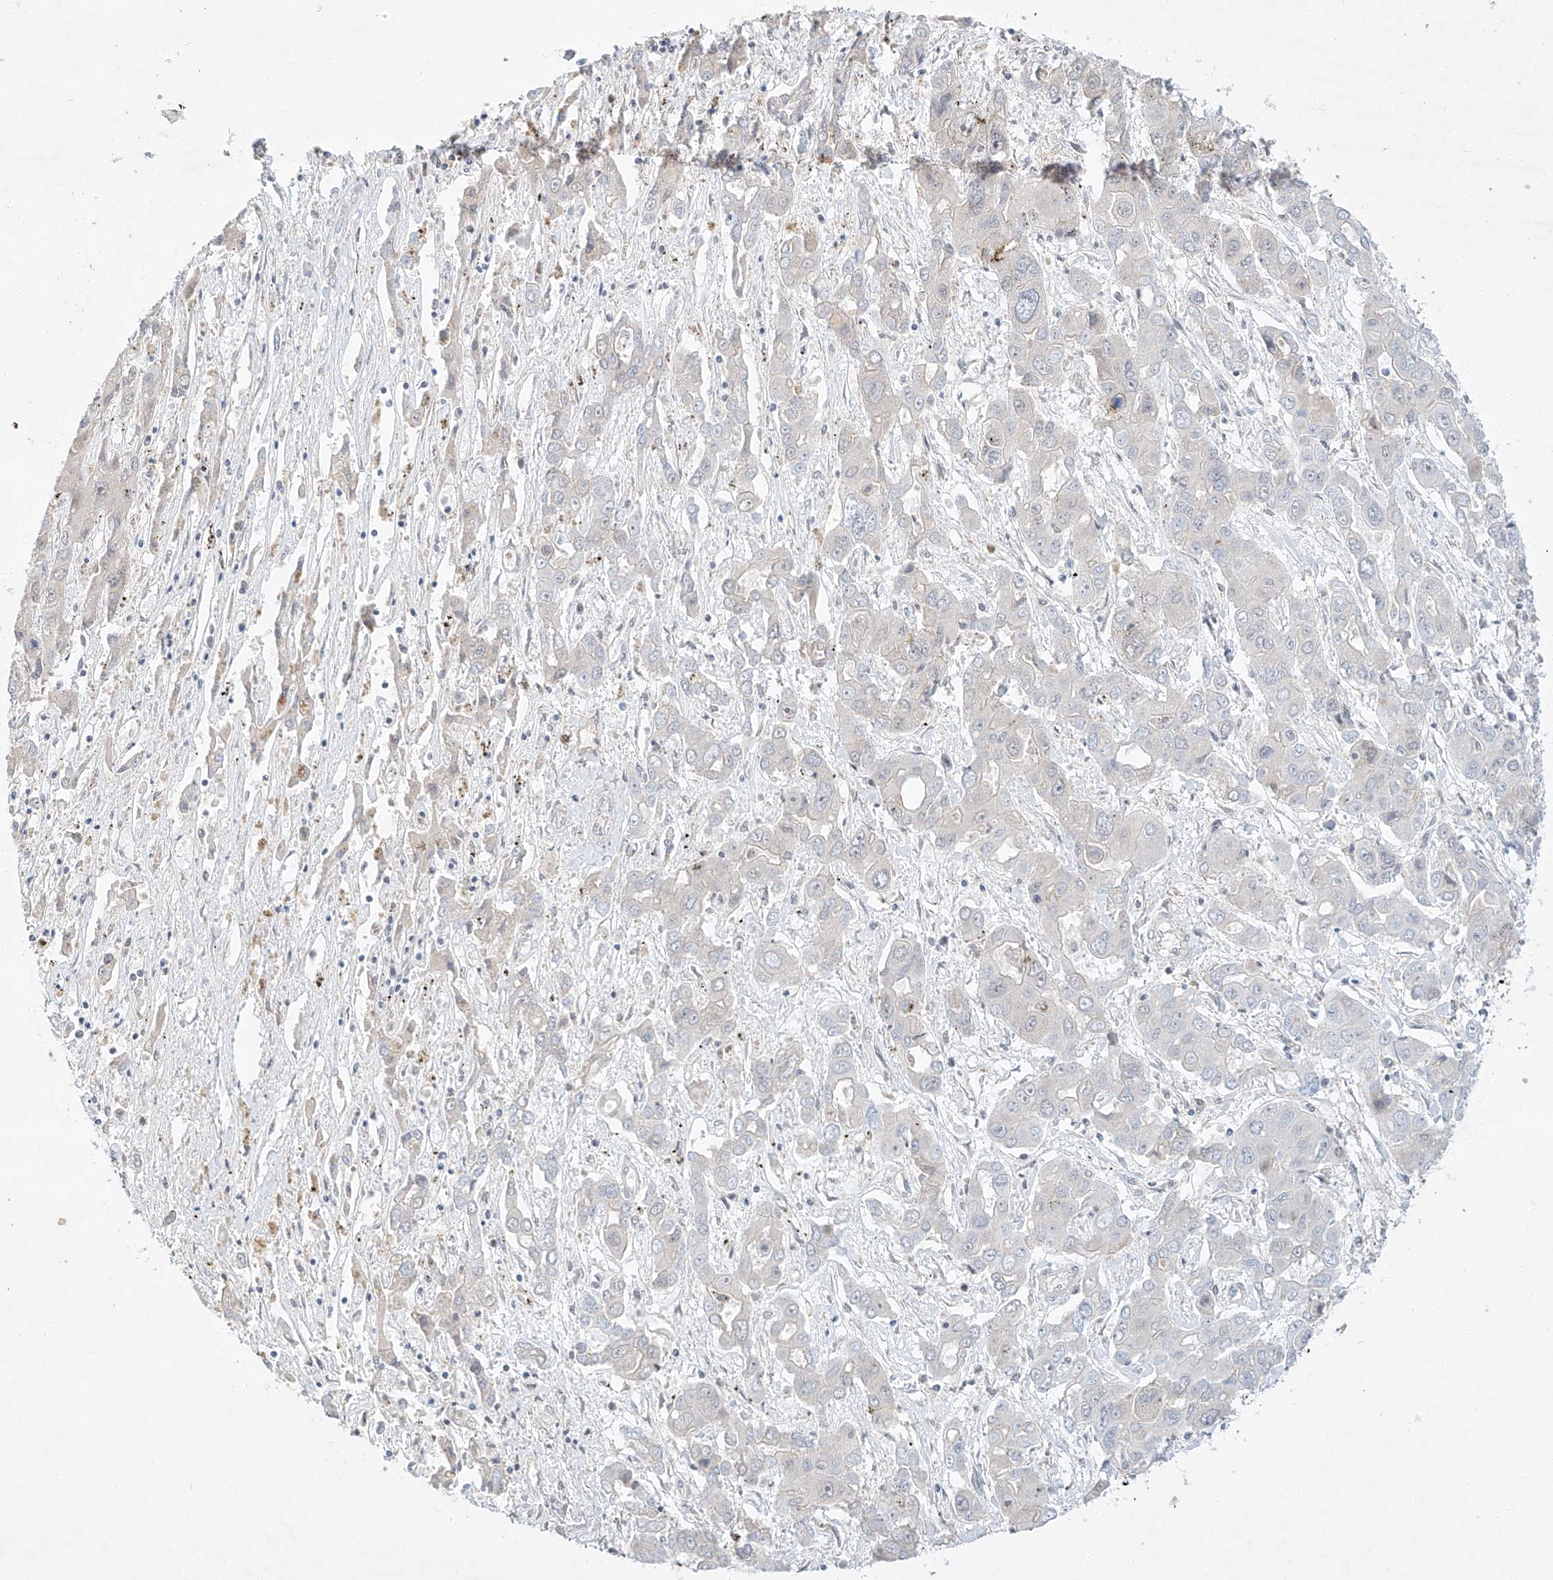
{"staining": {"intensity": "negative", "quantity": "none", "location": "none"}, "tissue": "liver cancer", "cell_type": "Tumor cells", "image_type": "cancer", "snomed": [{"axis": "morphology", "description": "Cholangiocarcinoma"}, {"axis": "topography", "description": "Liver"}], "caption": "This micrograph is of cholangiocarcinoma (liver) stained with IHC to label a protein in brown with the nuclei are counter-stained blue. There is no staining in tumor cells.", "gene": "PAK6", "patient": {"sex": "male", "age": 67}}